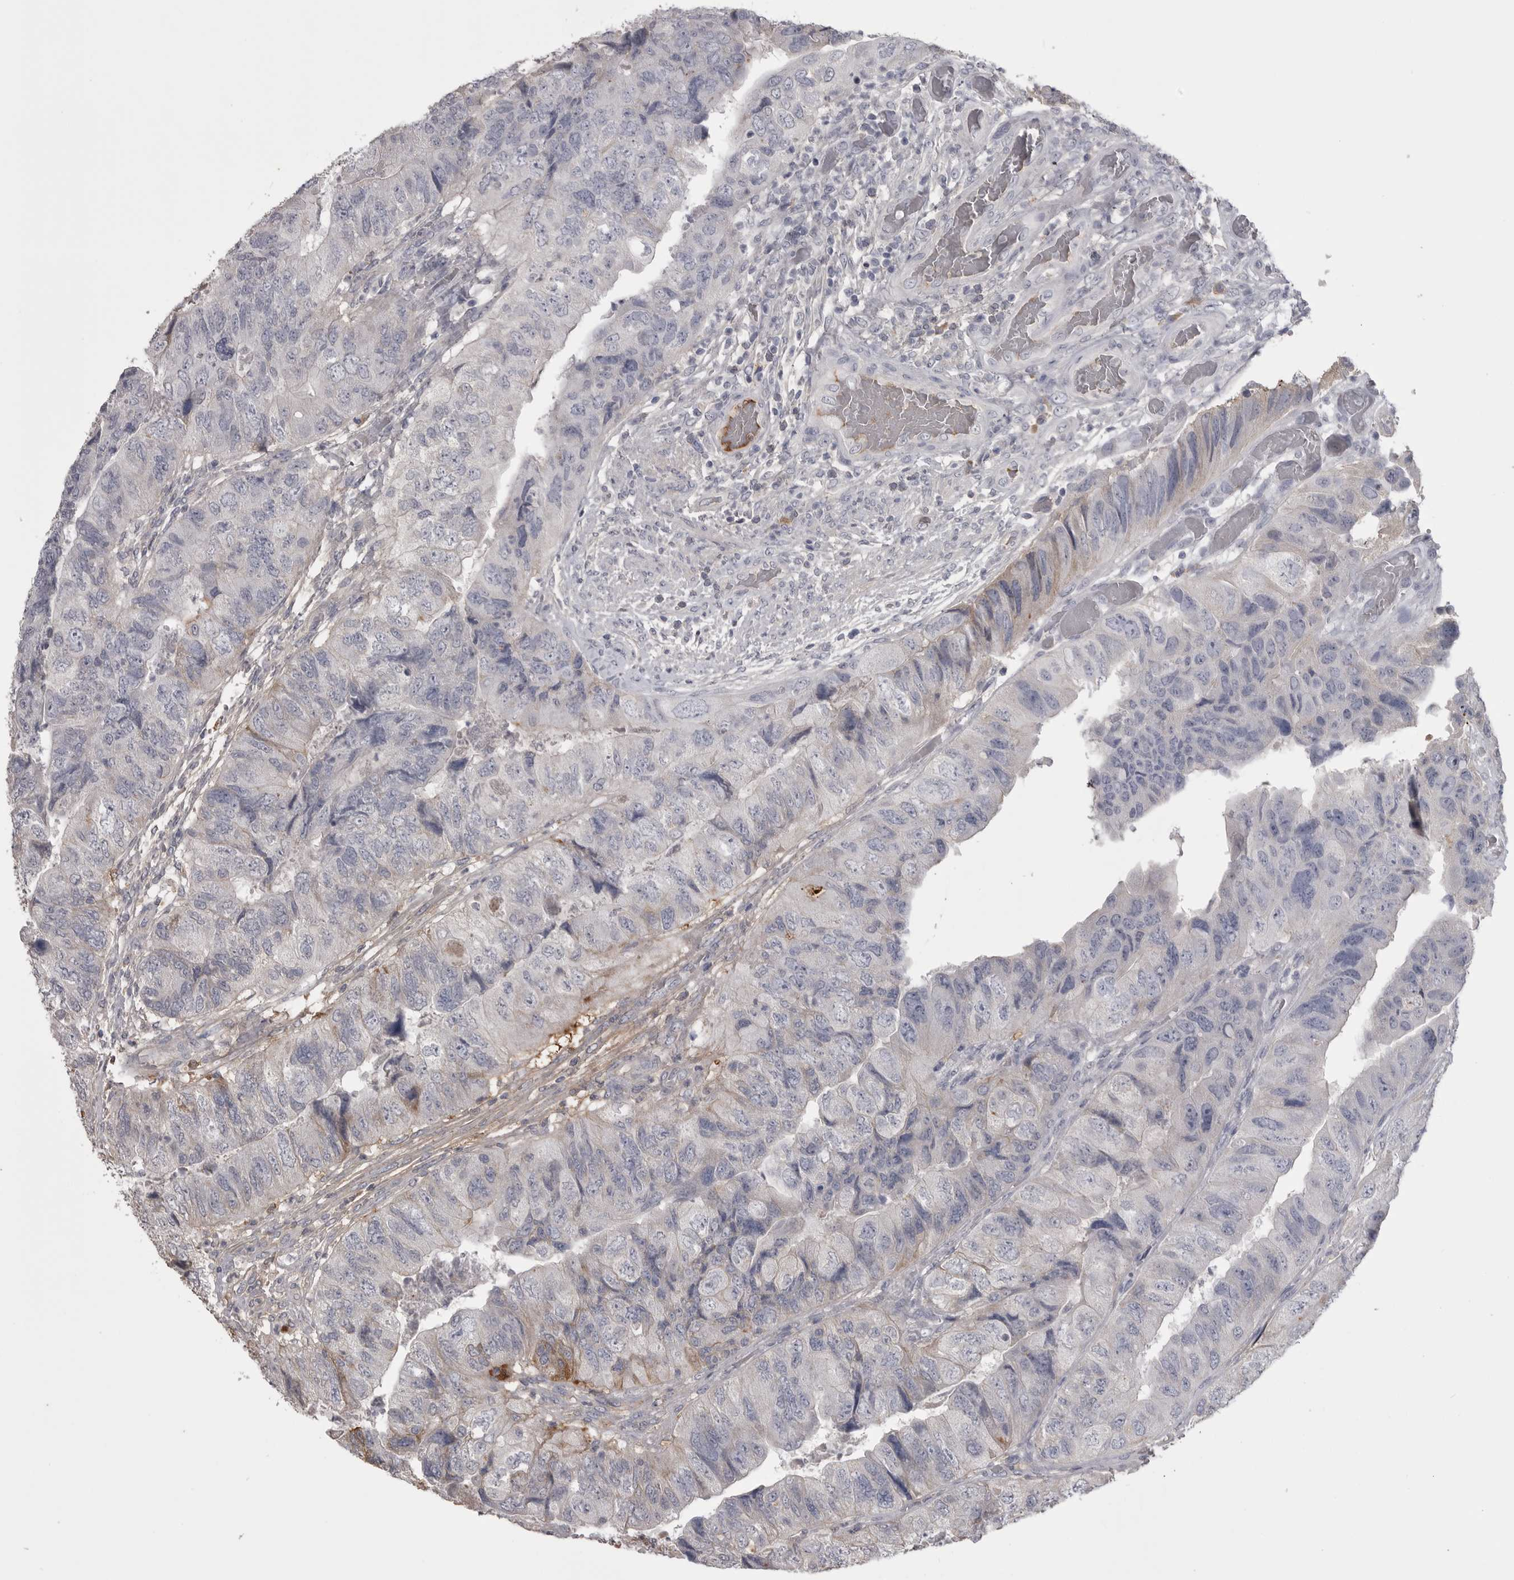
{"staining": {"intensity": "negative", "quantity": "none", "location": "none"}, "tissue": "colorectal cancer", "cell_type": "Tumor cells", "image_type": "cancer", "snomed": [{"axis": "morphology", "description": "Adenocarcinoma, NOS"}, {"axis": "topography", "description": "Rectum"}], "caption": "Colorectal adenocarcinoma was stained to show a protein in brown. There is no significant expression in tumor cells.", "gene": "AHSG", "patient": {"sex": "male", "age": 63}}